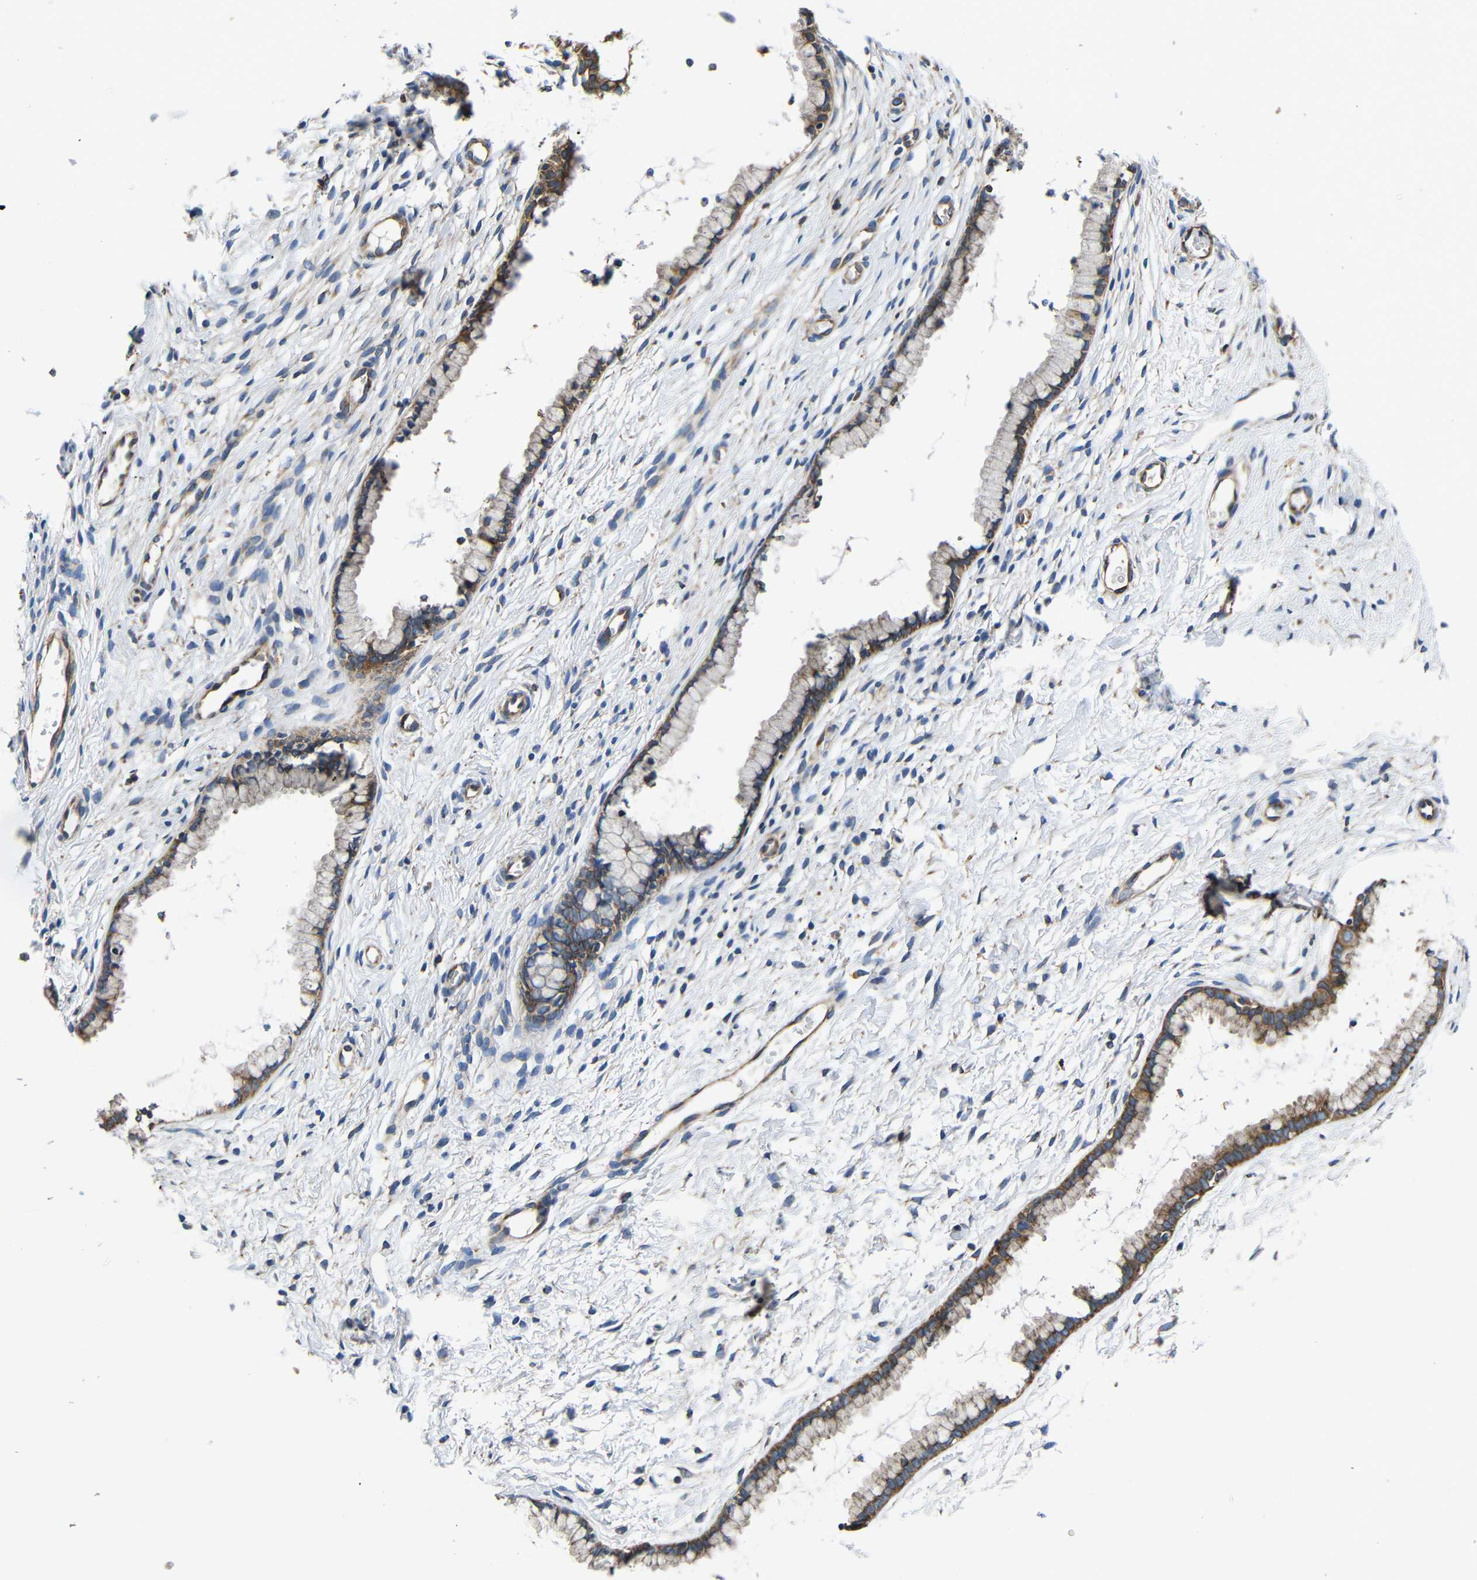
{"staining": {"intensity": "moderate", "quantity": ">75%", "location": "cytoplasmic/membranous"}, "tissue": "cervix", "cell_type": "Glandular cells", "image_type": "normal", "snomed": [{"axis": "morphology", "description": "Normal tissue, NOS"}, {"axis": "topography", "description": "Cervix"}], "caption": "IHC of normal human cervix displays medium levels of moderate cytoplasmic/membranous positivity in about >75% of glandular cells. The protein is stained brown, and the nuclei are stained in blue (DAB (3,3'-diaminobenzidine) IHC with brightfield microscopy, high magnification).", "gene": "CNR2", "patient": {"sex": "female", "age": 65}}